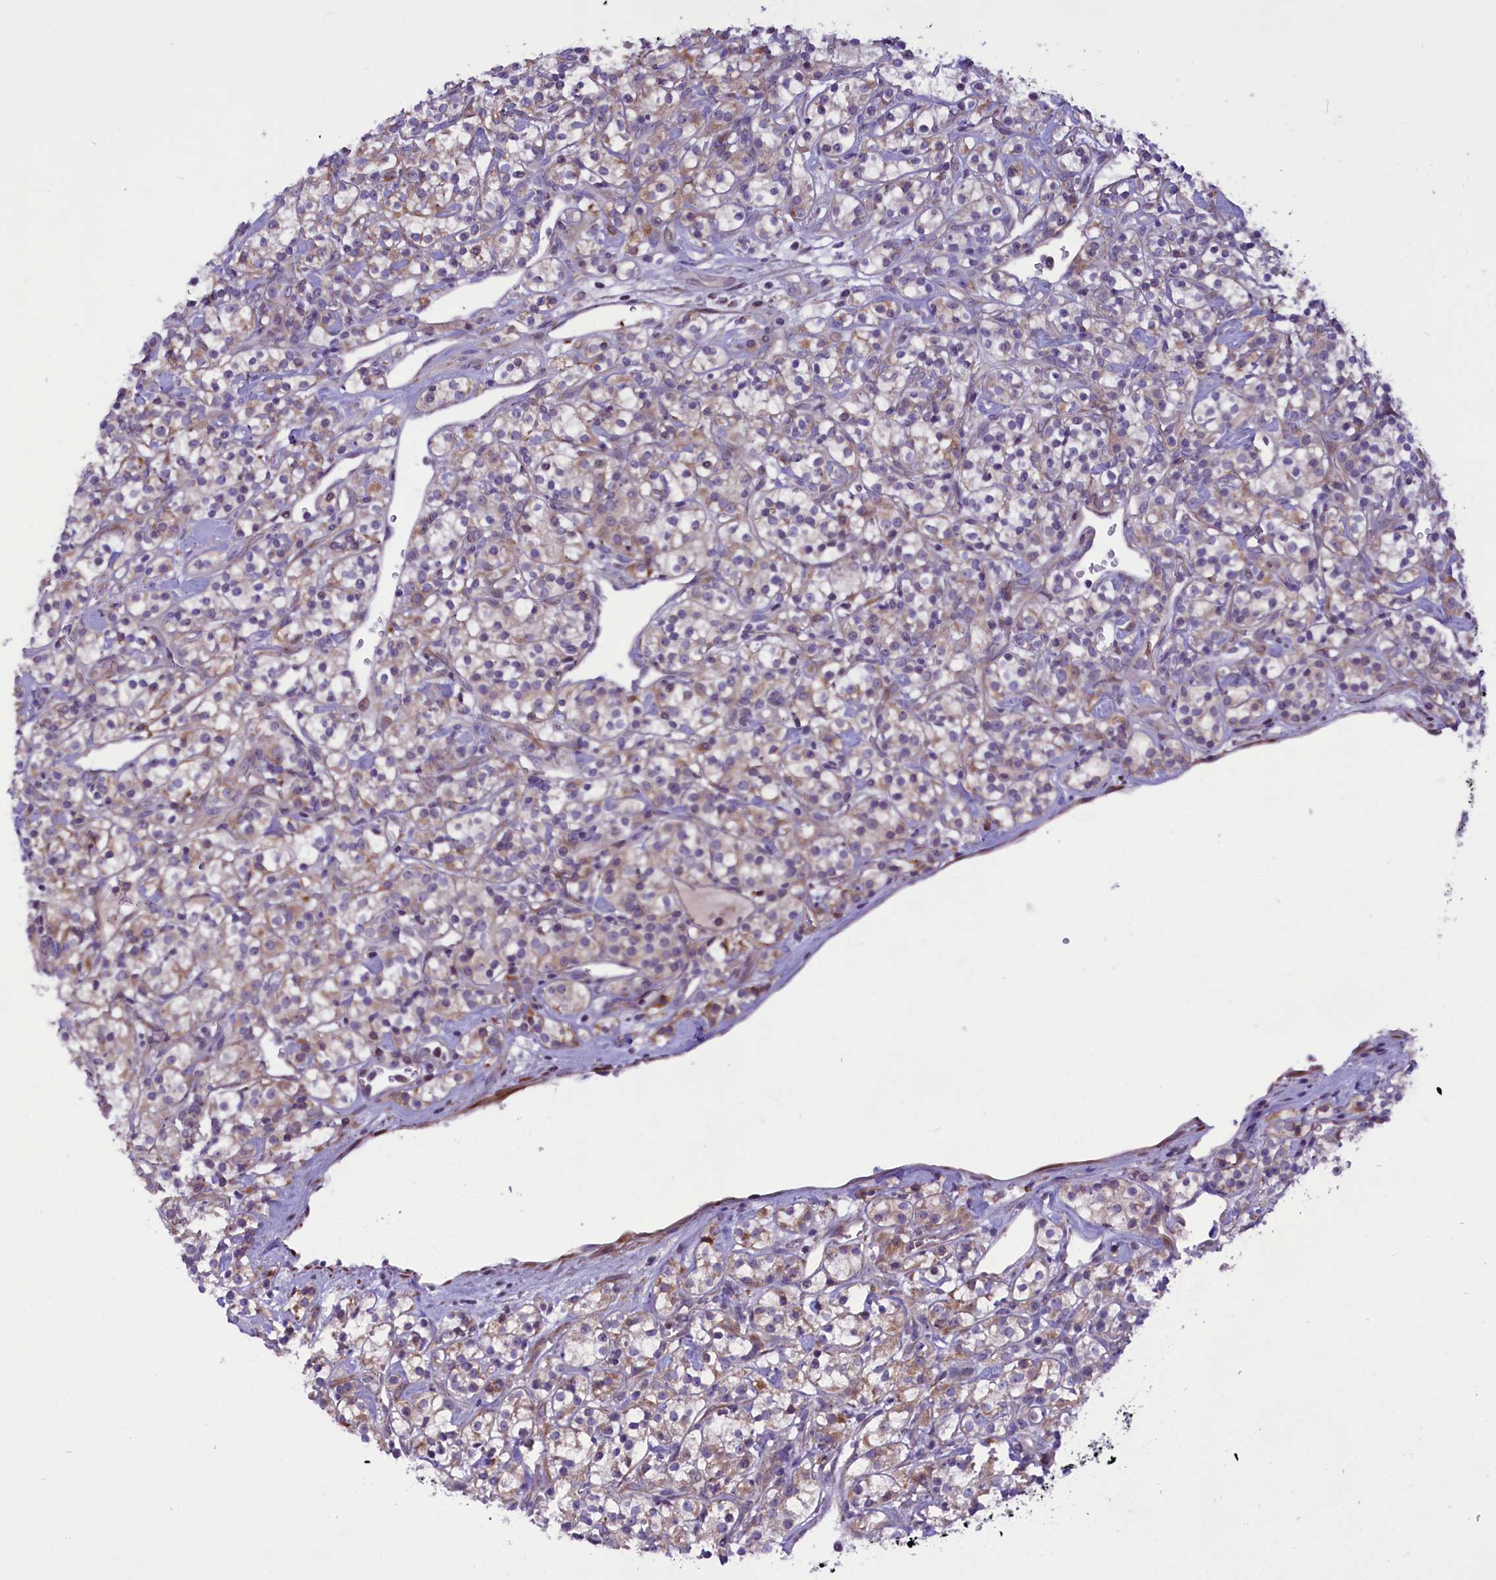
{"staining": {"intensity": "weak", "quantity": ">75%", "location": "cytoplasmic/membranous"}, "tissue": "renal cancer", "cell_type": "Tumor cells", "image_type": "cancer", "snomed": [{"axis": "morphology", "description": "Adenocarcinoma, NOS"}, {"axis": "topography", "description": "Kidney"}], "caption": "Tumor cells reveal low levels of weak cytoplasmic/membranous staining in about >75% of cells in renal adenocarcinoma.", "gene": "MIEF2", "patient": {"sex": "male", "age": 77}}